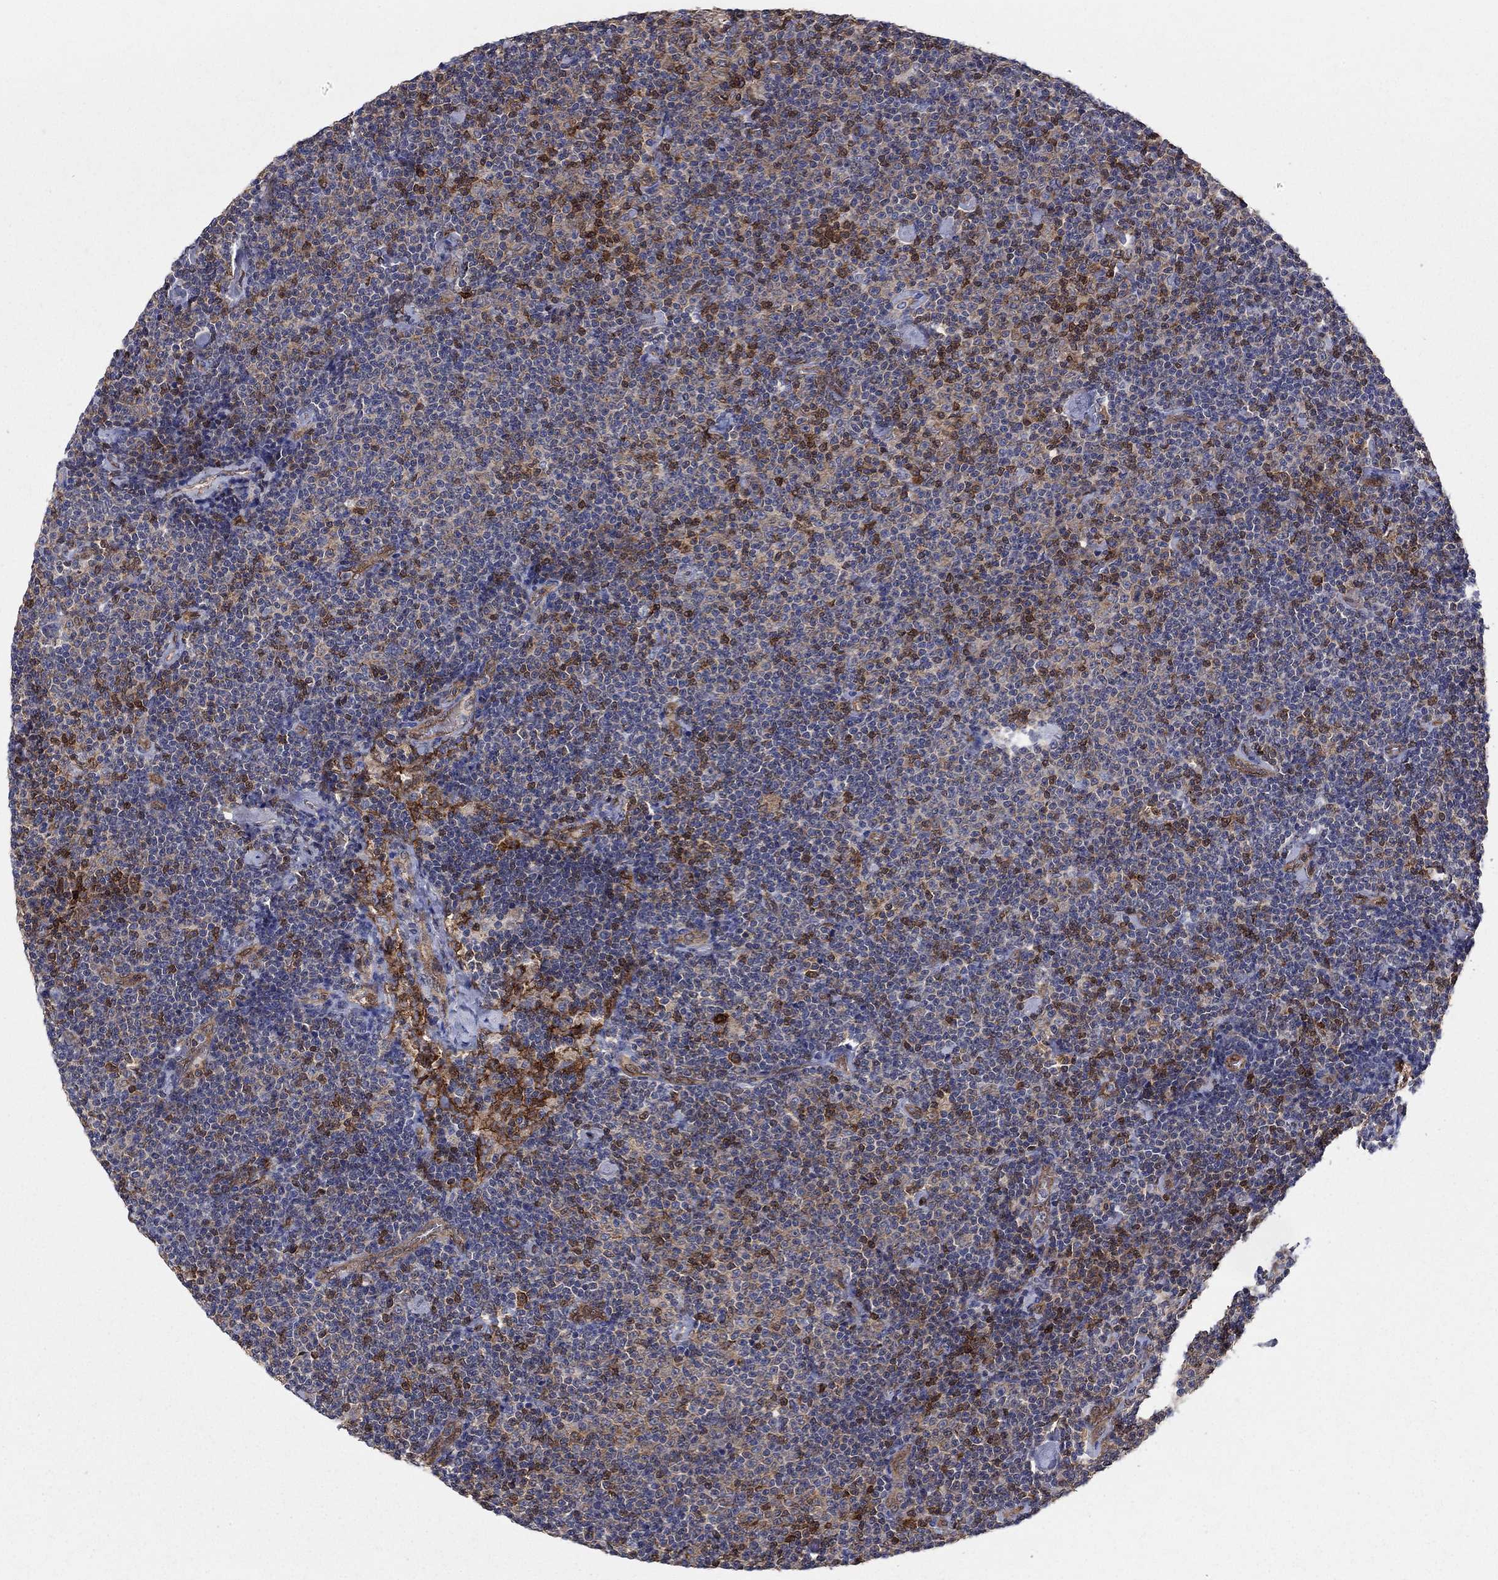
{"staining": {"intensity": "moderate", "quantity": "25%-75%", "location": "cytoplasmic/membranous"}, "tissue": "lymphoma", "cell_type": "Tumor cells", "image_type": "cancer", "snomed": [{"axis": "morphology", "description": "Malignant lymphoma, non-Hodgkin's type, Low grade"}, {"axis": "topography", "description": "Lymph node"}], "caption": "Moderate cytoplasmic/membranous protein positivity is present in about 25%-75% of tumor cells in malignant lymphoma, non-Hodgkin's type (low-grade). The staining was performed using DAB to visualize the protein expression in brown, while the nuclei were stained in blue with hematoxylin (Magnification: 20x).", "gene": "AGFG2", "patient": {"sex": "male", "age": 81}}